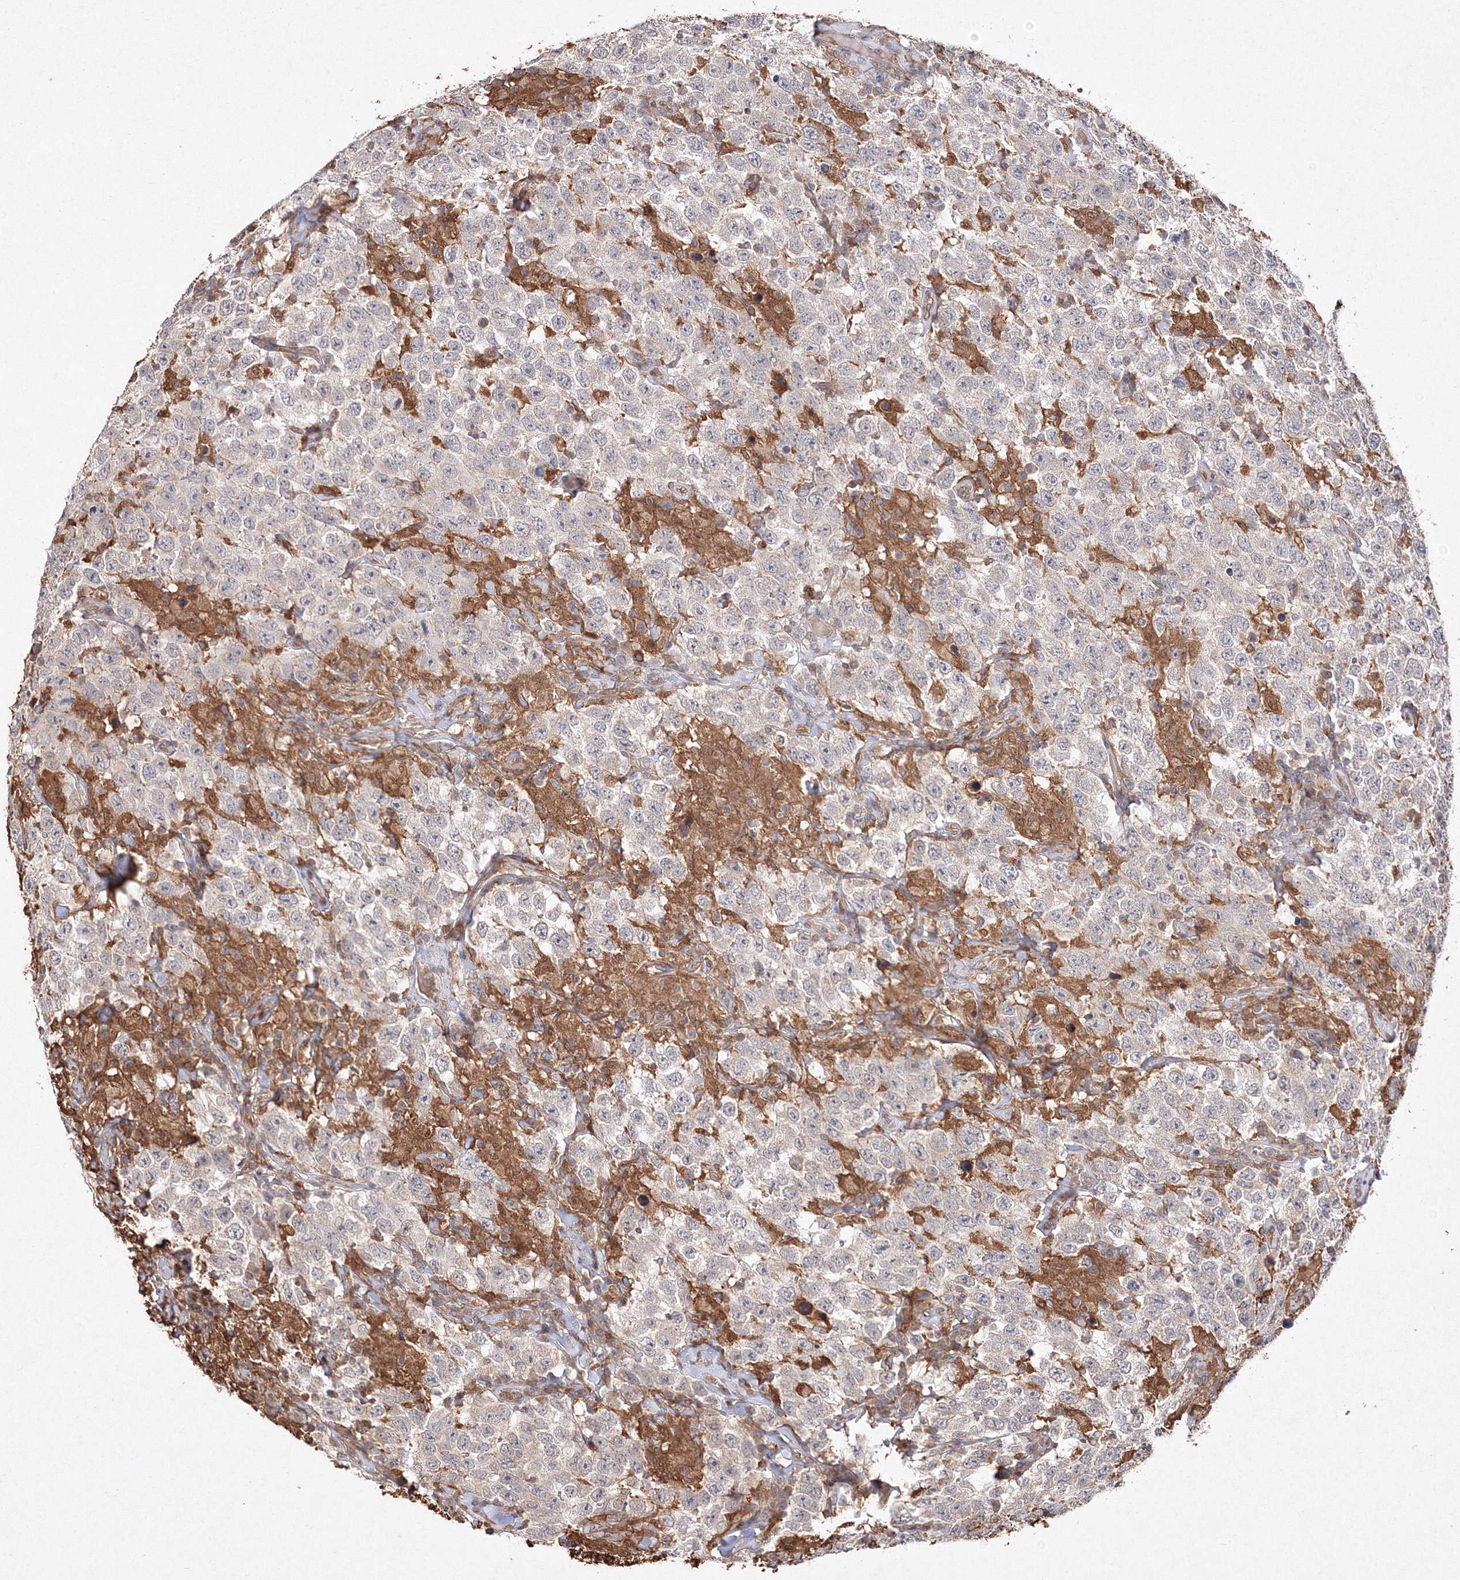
{"staining": {"intensity": "negative", "quantity": "none", "location": "none"}, "tissue": "testis cancer", "cell_type": "Tumor cells", "image_type": "cancer", "snomed": [{"axis": "morphology", "description": "Seminoma, NOS"}, {"axis": "topography", "description": "Testis"}], "caption": "This is an immunohistochemistry image of human testis seminoma. There is no staining in tumor cells.", "gene": "S100A11", "patient": {"sex": "male", "age": 41}}